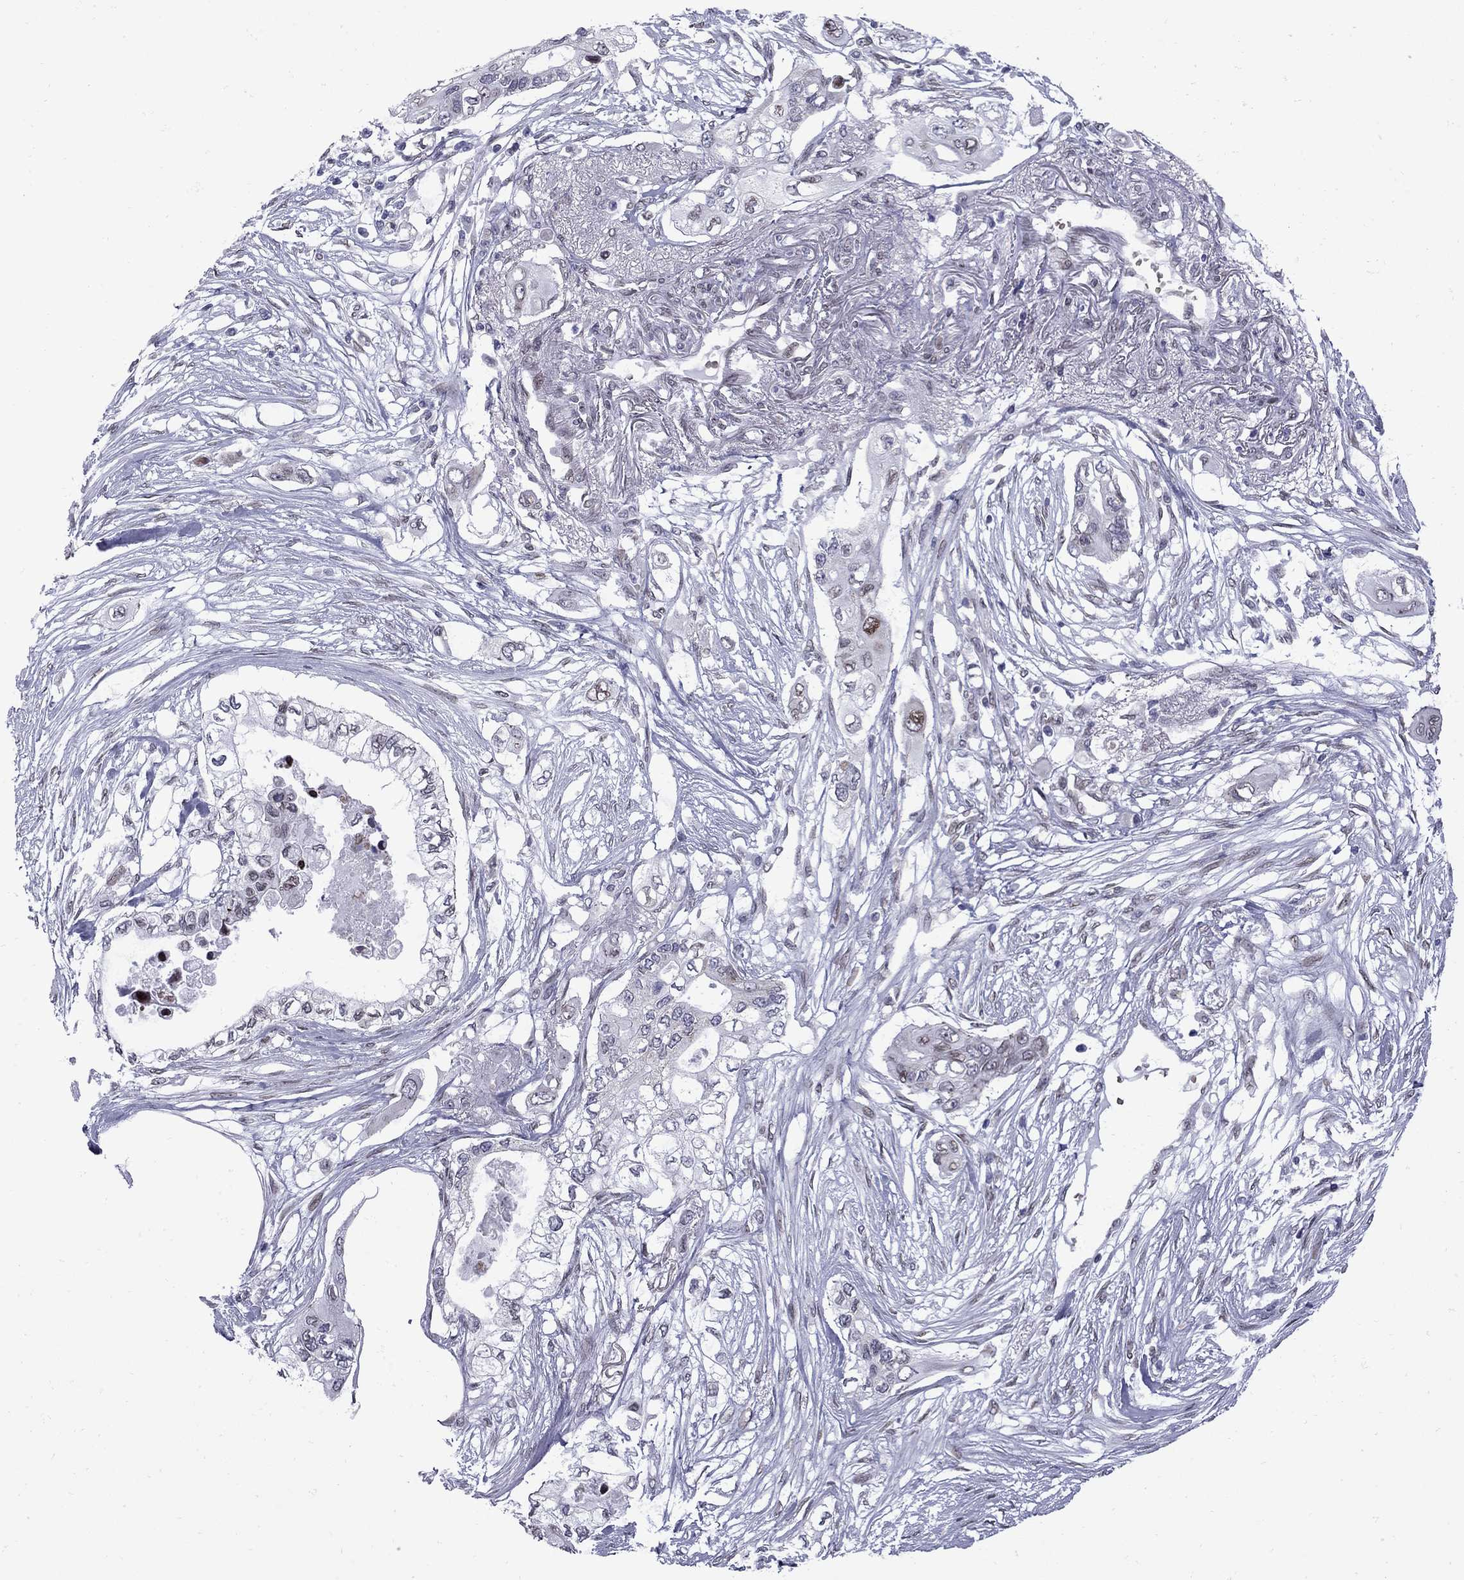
{"staining": {"intensity": "weak", "quantity": "<25%", "location": "nuclear"}, "tissue": "pancreatic cancer", "cell_type": "Tumor cells", "image_type": "cancer", "snomed": [{"axis": "morphology", "description": "Adenocarcinoma, NOS"}, {"axis": "topography", "description": "Pancreas"}], "caption": "Tumor cells are negative for protein expression in human pancreatic cancer (adenocarcinoma). The staining is performed using DAB (3,3'-diaminobenzidine) brown chromogen with nuclei counter-stained in using hematoxylin.", "gene": "CLTCL1", "patient": {"sex": "female", "age": 63}}